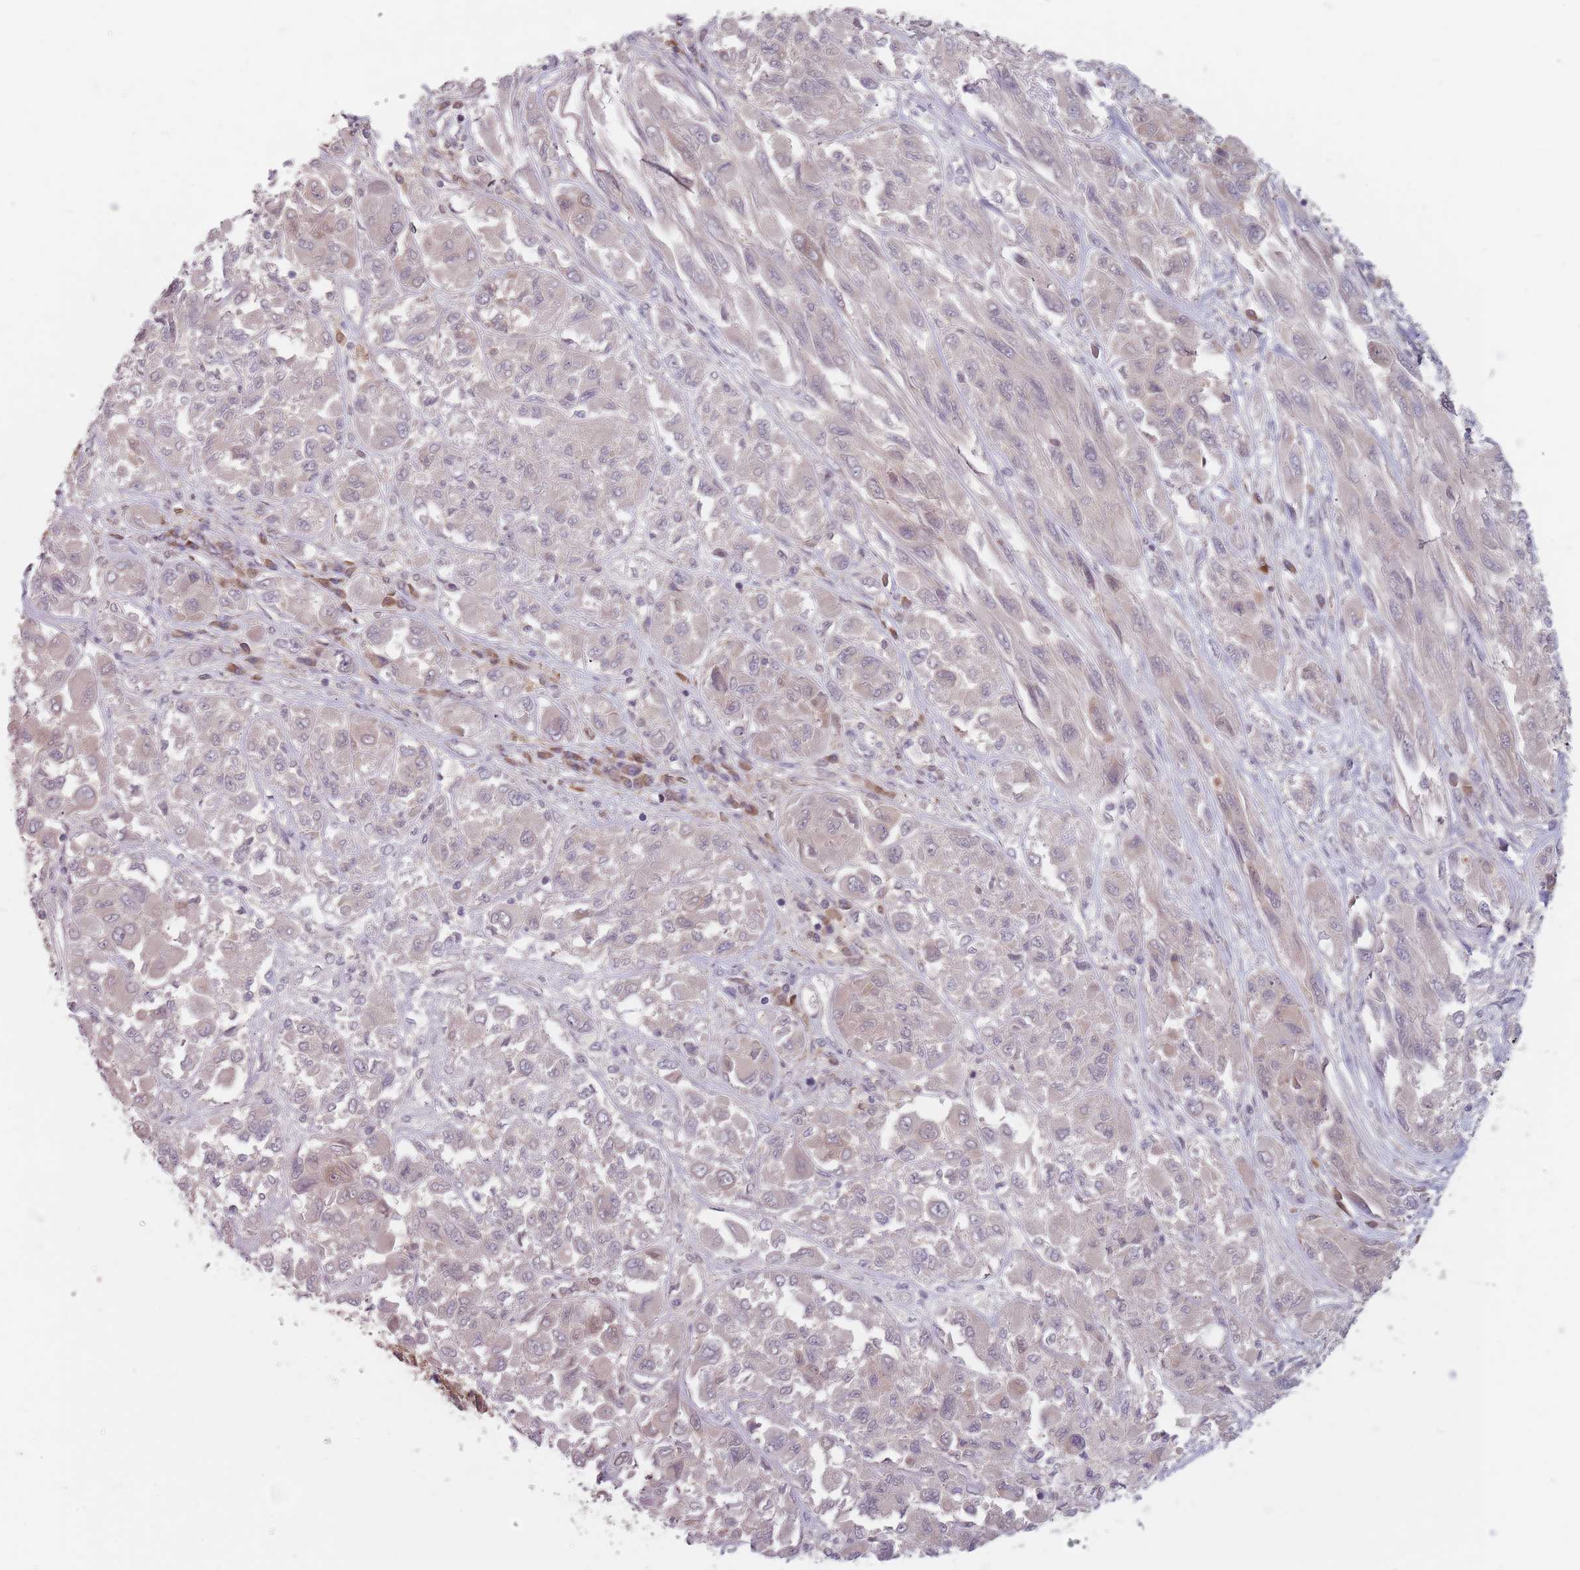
{"staining": {"intensity": "negative", "quantity": "none", "location": "none"}, "tissue": "melanoma", "cell_type": "Tumor cells", "image_type": "cancer", "snomed": [{"axis": "morphology", "description": "Malignant melanoma, NOS"}, {"axis": "topography", "description": "Skin"}], "caption": "Human melanoma stained for a protein using immunohistochemistry (IHC) displays no staining in tumor cells.", "gene": "NAXE", "patient": {"sex": "female", "age": 91}}